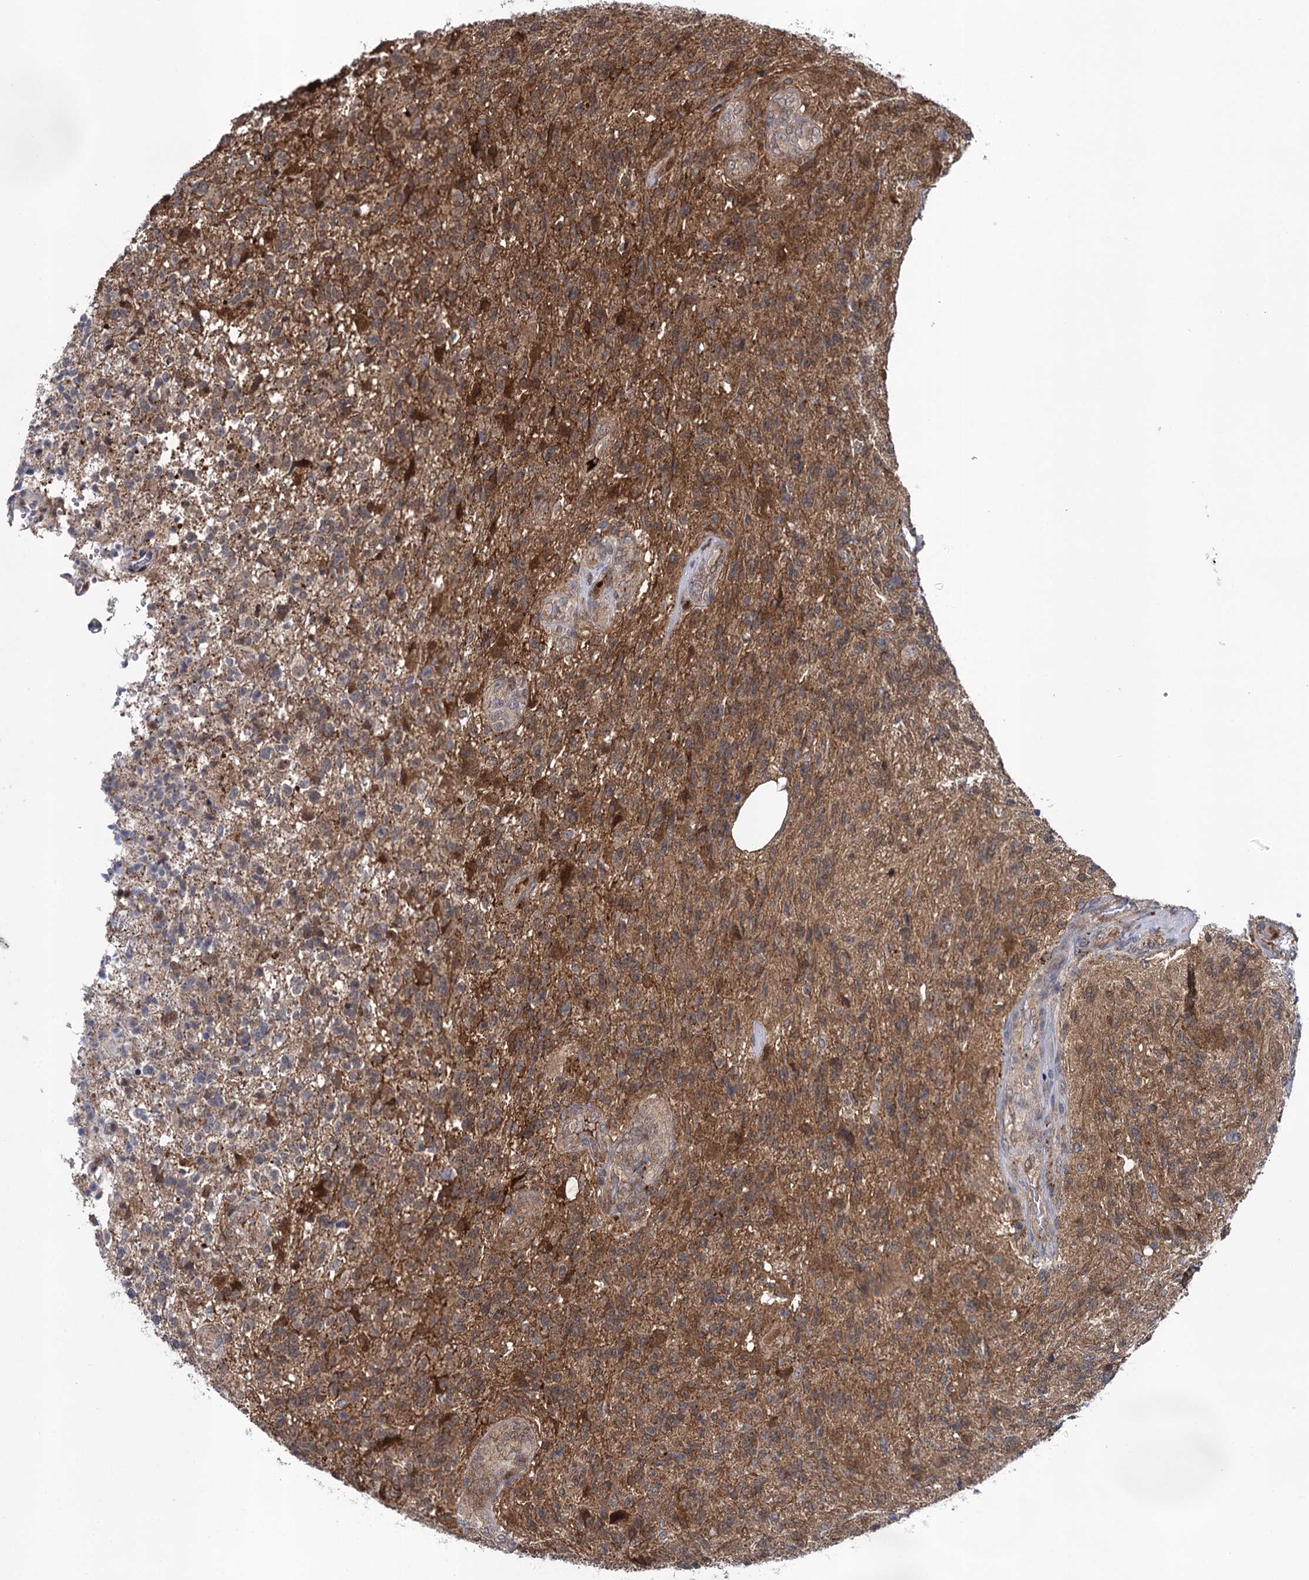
{"staining": {"intensity": "moderate", "quantity": ">75%", "location": "cytoplasmic/membranous"}, "tissue": "glioma", "cell_type": "Tumor cells", "image_type": "cancer", "snomed": [{"axis": "morphology", "description": "Glioma, malignant, High grade"}, {"axis": "topography", "description": "Brain"}], "caption": "Glioma stained for a protein shows moderate cytoplasmic/membranous positivity in tumor cells. (DAB (3,3'-diaminobenzidine) IHC with brightfield microscopy, high magnification).", "gene": "GLO1", "patient": {"sex": "male", "age": 56}}